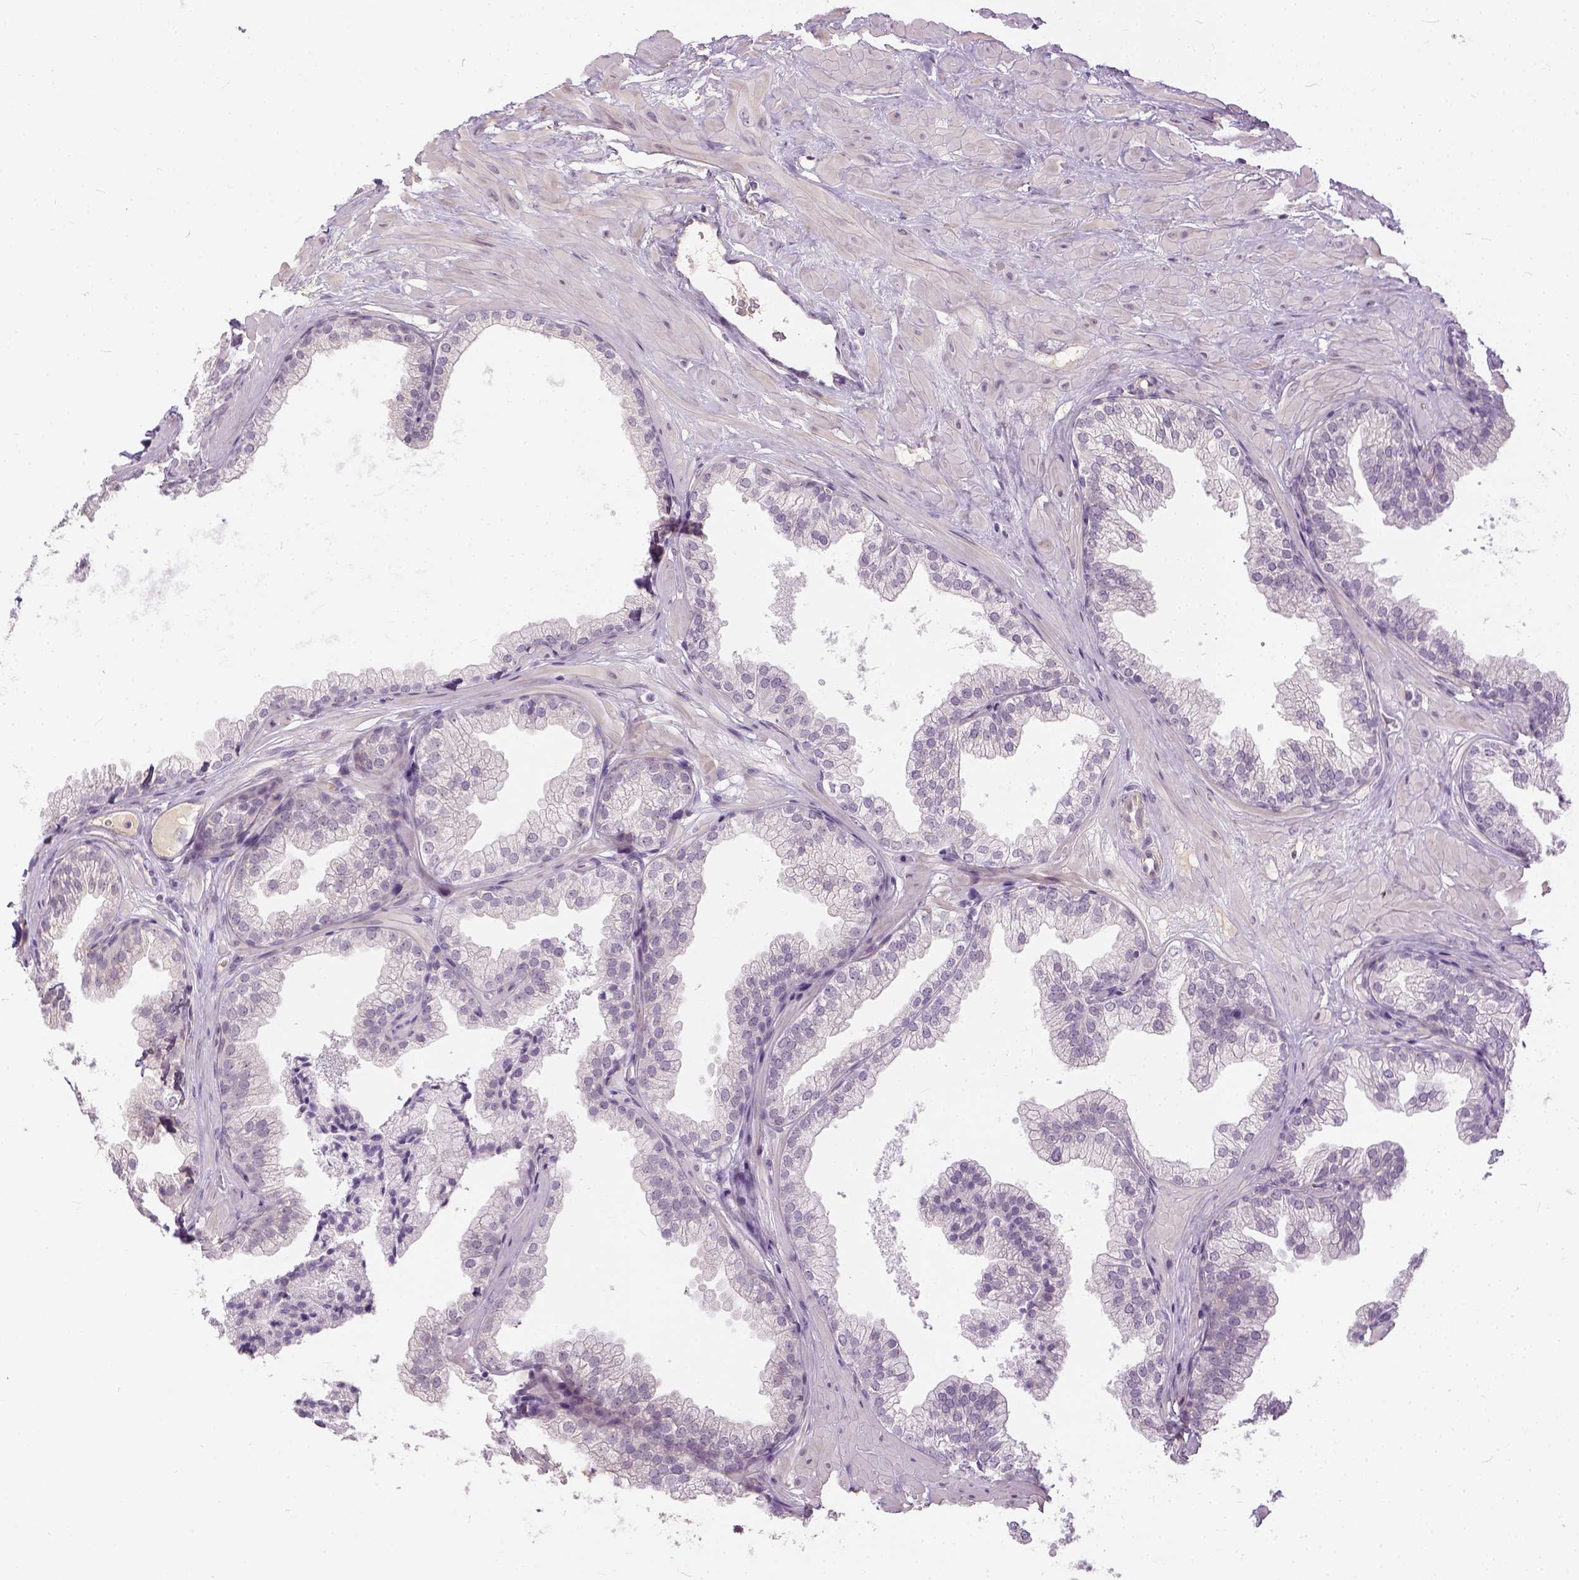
{"staining": {"intensity": "negative", "quantity": "none", "location": "none"}, "tissue": "prostate", "cell_type": "Glandular cells", "image_type": "normal", "snomed": [{"axis": "morphology", "description": "Normal tissue, NOS"}, {"axis": "topography", "description": "Prostate"}], "caption": "High magnification brightfield microscopy of benign prostate stained with DAB (3,3'-diaminobenzidine) (brown) and counterstained with hematoxylin (blue): glandular cells show no significant expression. Nuclei are stained in blue.", "gene": "ANO2", "patient": {"sex": "male", "age": 37}}